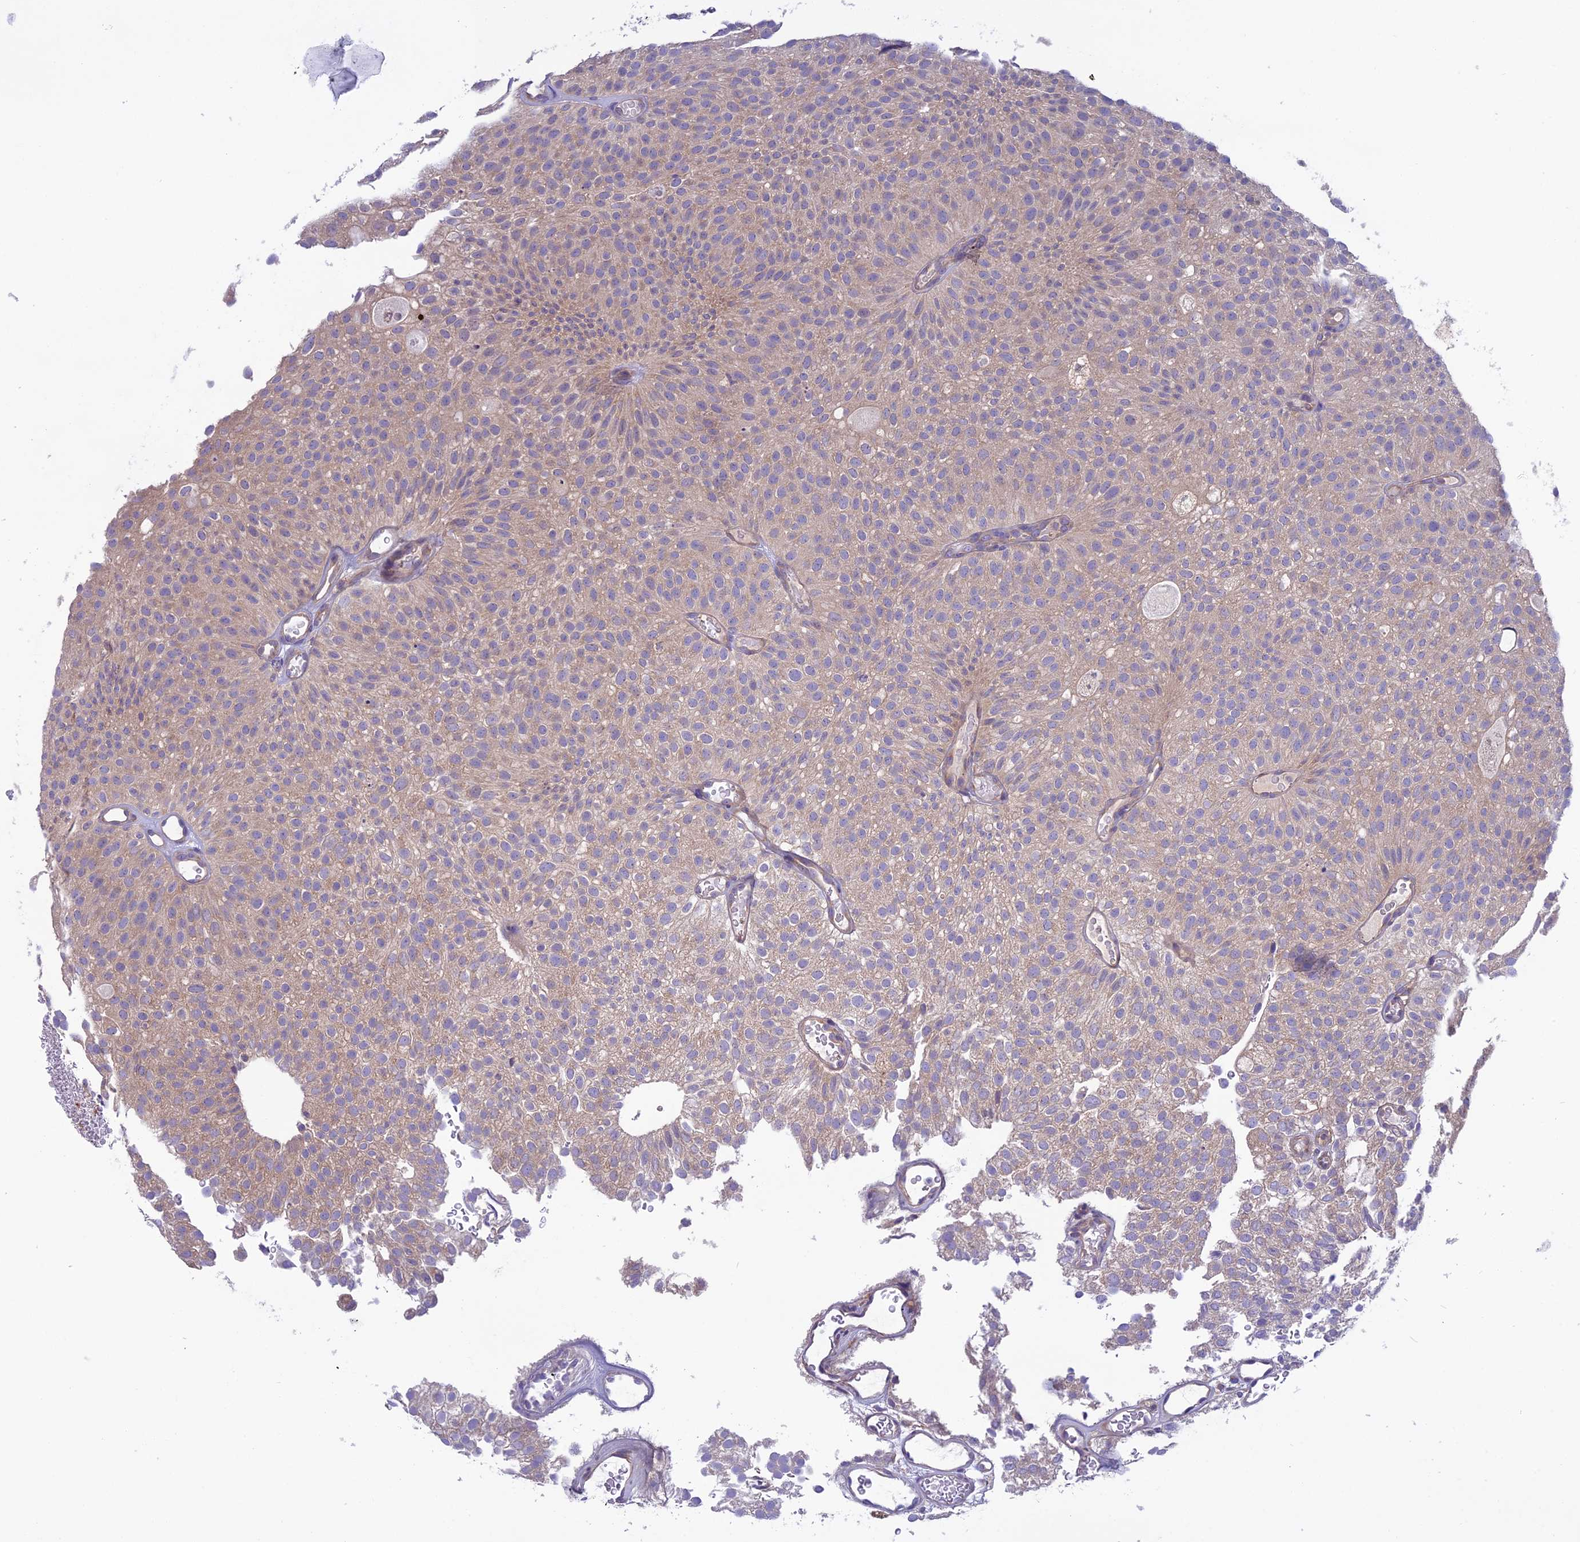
{"staining": {"intensity": "weak", "quantity": "<25%", "location": "cytoplasmic/membranous"}, "tissue": "urothelial cancer", "cell_type": "Tumor cells", "image_type": "cancer", "snomed": [{"axis": "morphology", "description": "Urothelial carcinoma, Low grade"}, {"axis": "topography", "description": "Urinary bladder"}], "caption": "Immunohistochemistry (IHC) micrograph of low-grade urothelial carcinoma stained for a protein (brown), which shows no expression in tumor cells.", "gene": "DCTN5", "patient": {"sex": "male", "age": 78}}